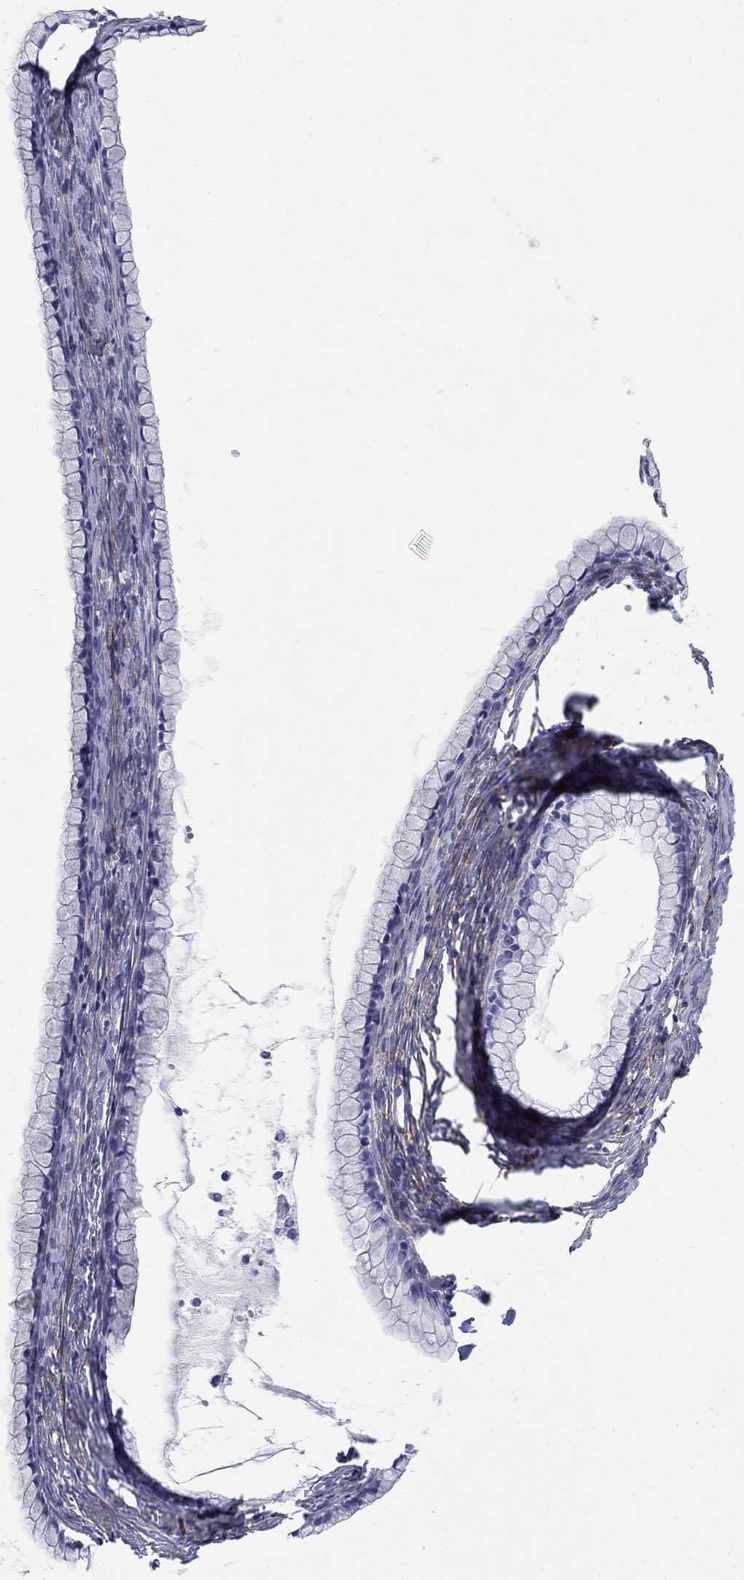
{"staining": {"intensity": "negative", "quantity": "none", "location": "none"}, "tissue": "ovarian cancer", "cell_type": "Tumor cells", "image_type": "cancer", "snomed": [{"axis": "morphology", "description": "Cystadenocarcinoma, mucinous, NOS"}, {"axis": "topography", "description": "Ovary"}], "caption": "A micrograph of human ovarian mucinous cystadenocarcinoma is negative for staining in tumor cells.", "gene": "GPC1", "patient": {"sex": "female", "age": 41}}